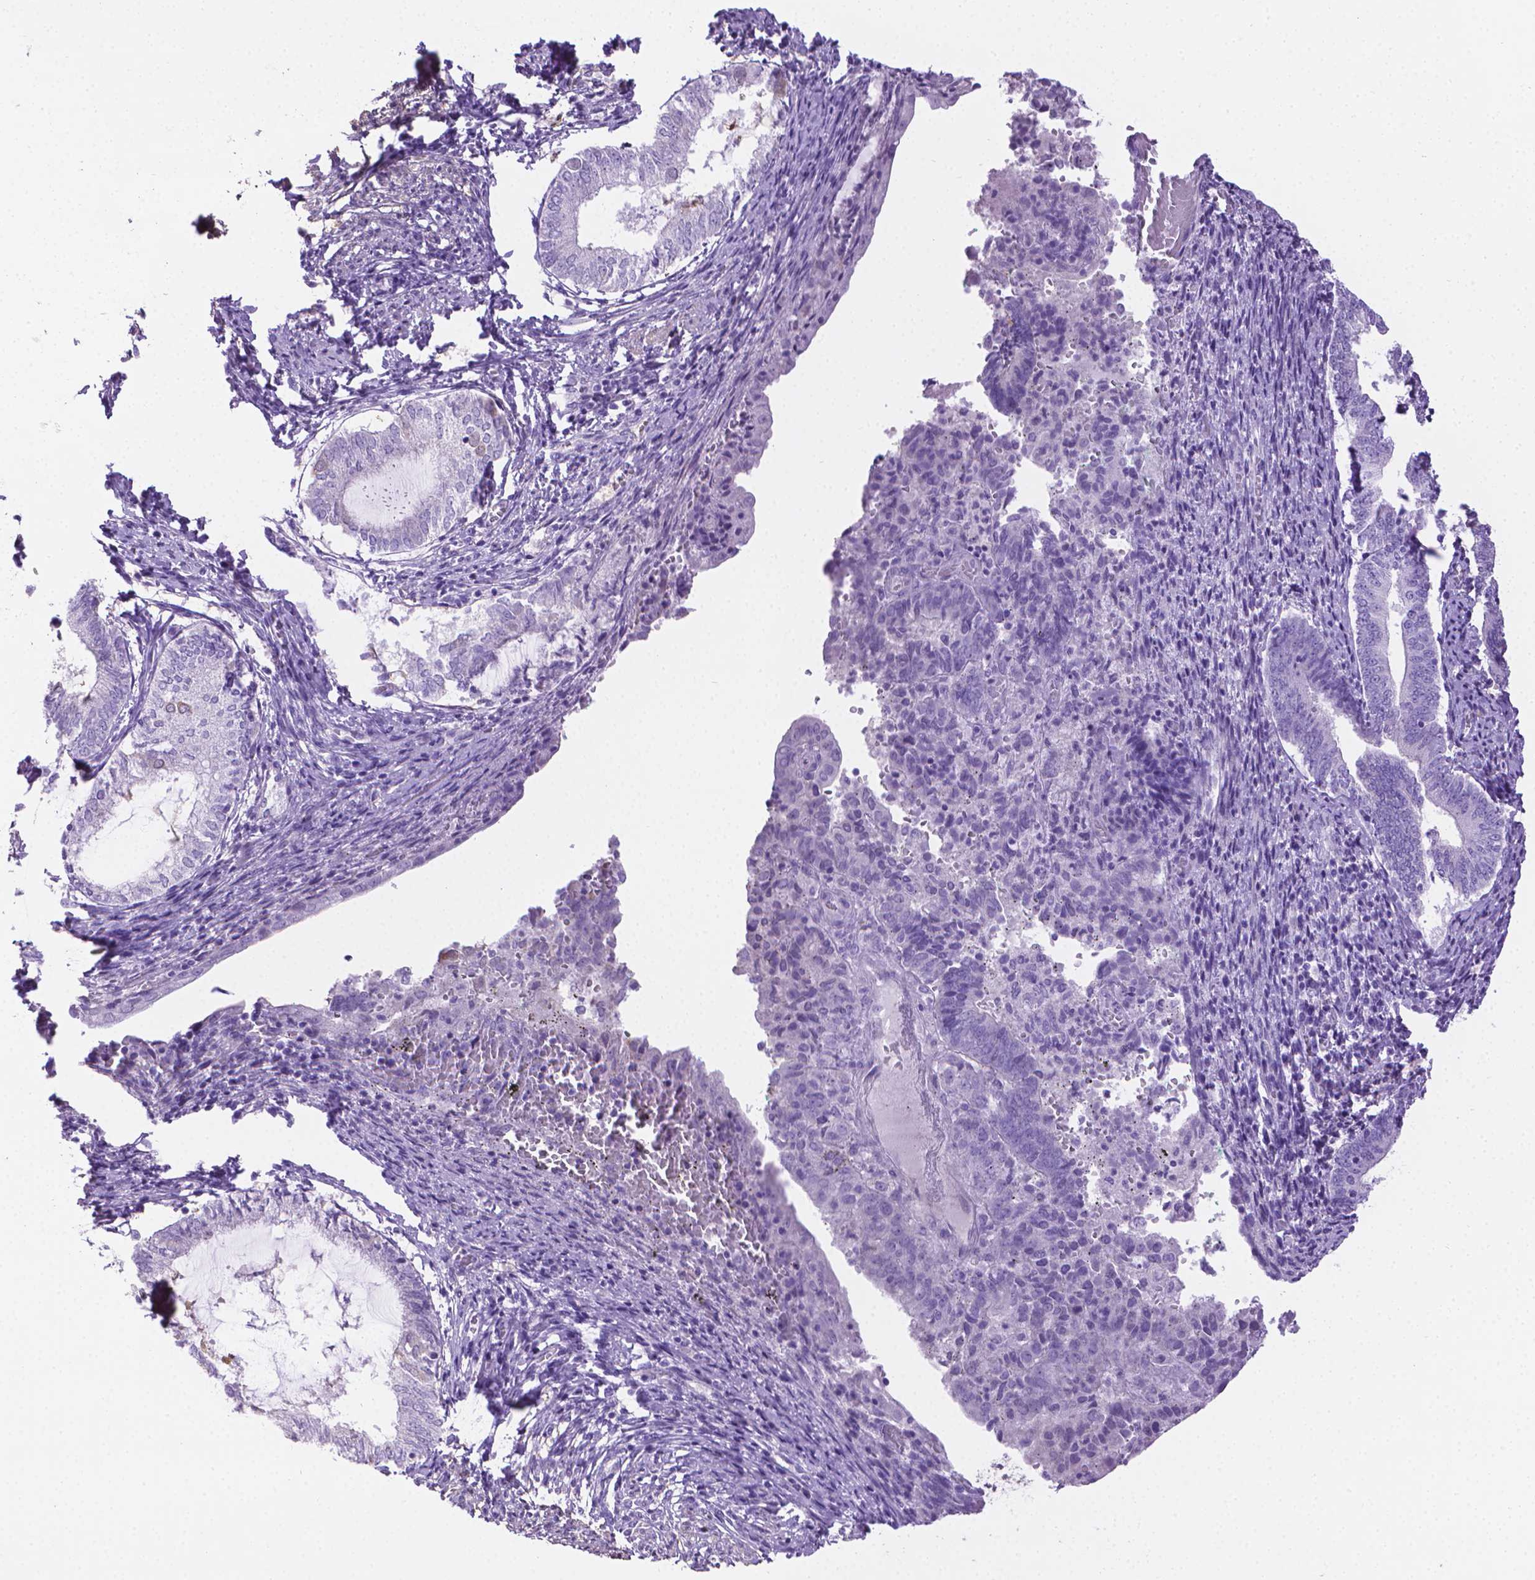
{"staining": {"intensity": "negative", "quantity": "none", "location": "none"}, "tissue": "endometrium", "cell_type": "Cells in endometrial stroma", "image_type": "normal", "snomed": [{"axis": "morphology", "description": "Normal tissue, NOS"}, {"axis": "topography", "description": "Endometrium"}], "caption": "A high-resolution micrograph shows immunohistochemistry (IHC) staining of normal endometrium, which demonstrates no significant positivity in cells in endometrial stroma. (DAB (3,3'-diaminobenzidine) IHC visualized using brightfield microscopy, high magnification).", "gene": "PNMA2", "patient": {"sex": "female", "age": 50}}